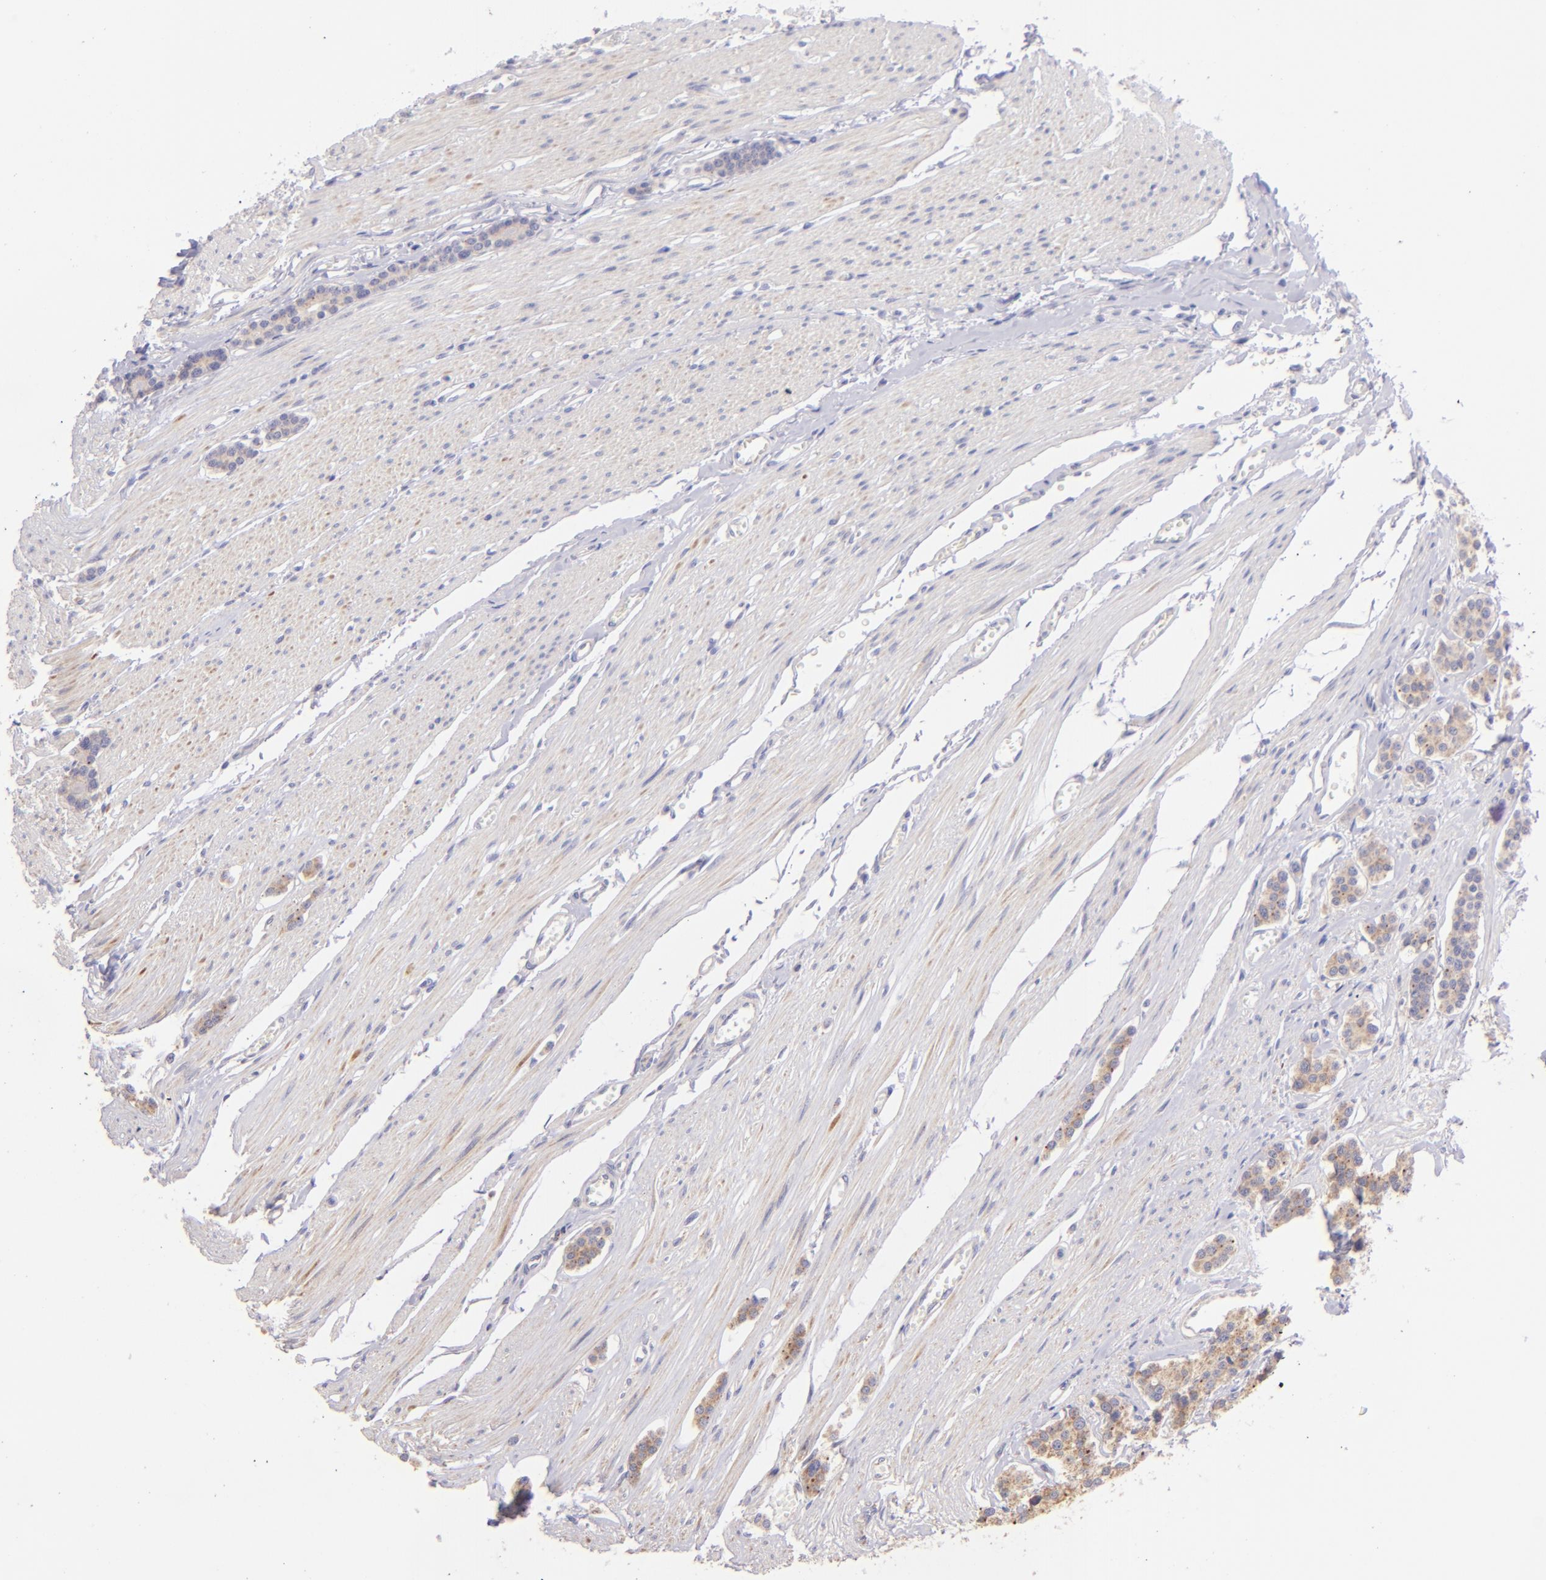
{"staining": {"intensity": "weak", "quantity": ">75%", "location": "cytoplasmic/membranous"}, "tissue": "carcinoid", "cell_type": "Tumor cells", "image_type": "cancer", "snomed": [{"axis": "morphology", "description": "Carcinoid, malignant, NOS"}, {"axis": "topography", "description": "Small intestine"}], "caption": "Weak cytoplasmic/membranous staining for a protein is appreciated in approximately >75% of tumor cells of carcinoid using immunohistochemistry.", "gene": "SH2D4A", "patient": {"sex": "male", "age": 60}}